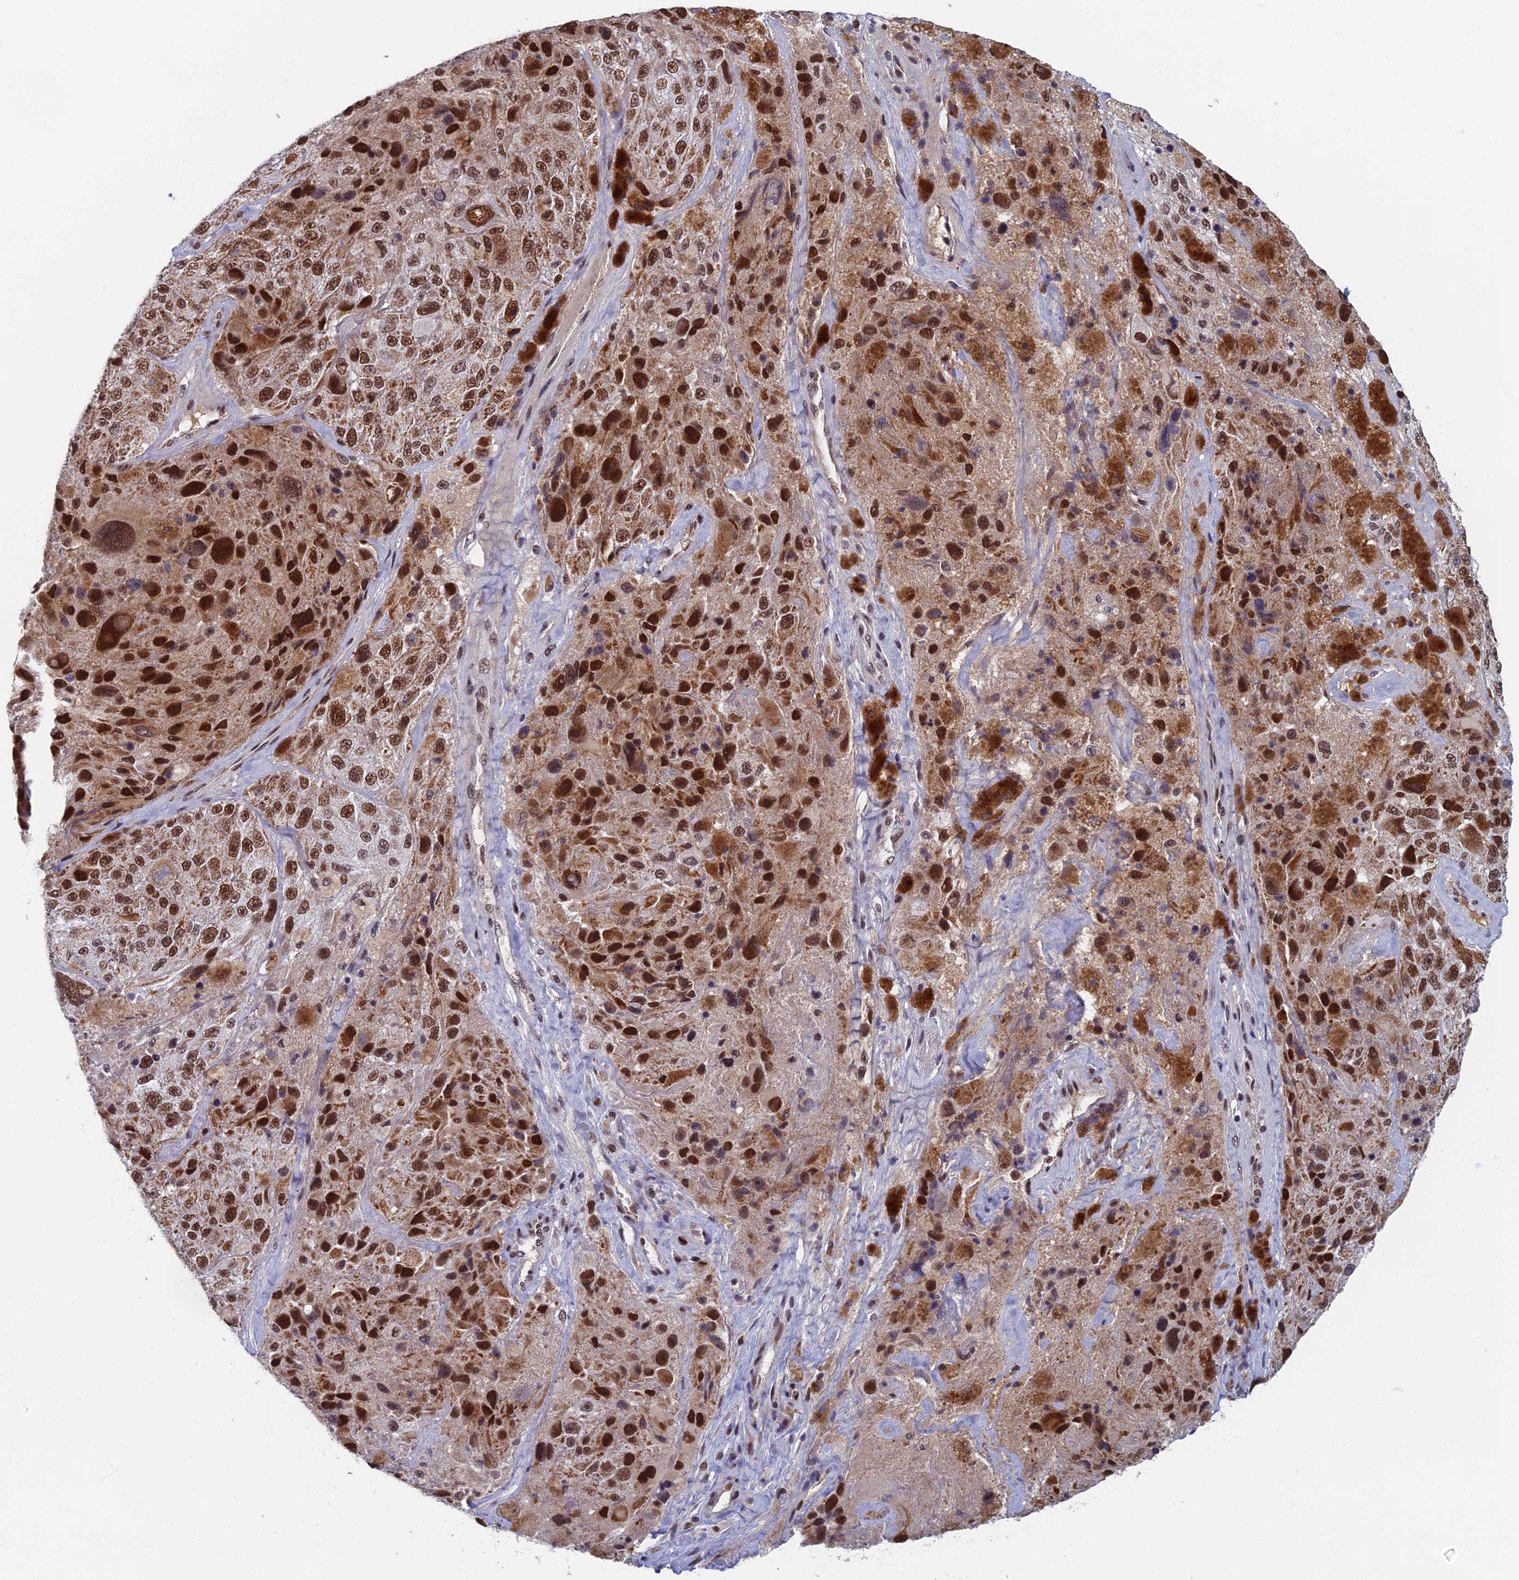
{"staining": {"intensity": "moderate", "quantity": ">75%", "location": "cytoplasmic/membranous,nuclear"}, "tissue": "melanoma", "cell_type": "Tumor cells", "image_type": "cancer", "snomed": [{"axis": "morphology", "description": "Malignant melanoma, Metastatic site"}, {"axis": "topography", "description": "Lymph node"}], "caption": "IHC (DAB) staining of human malignant melanoma (metastatic site) displays moderate cytoplasmic/membranous and nuclear protein positivity in about >75% of tumor cells. The protein of interest is shown in brown color, while the nuclei are stained blue.", "gene": "TAF13", "patient": {"sex": "male", "age": 62}}